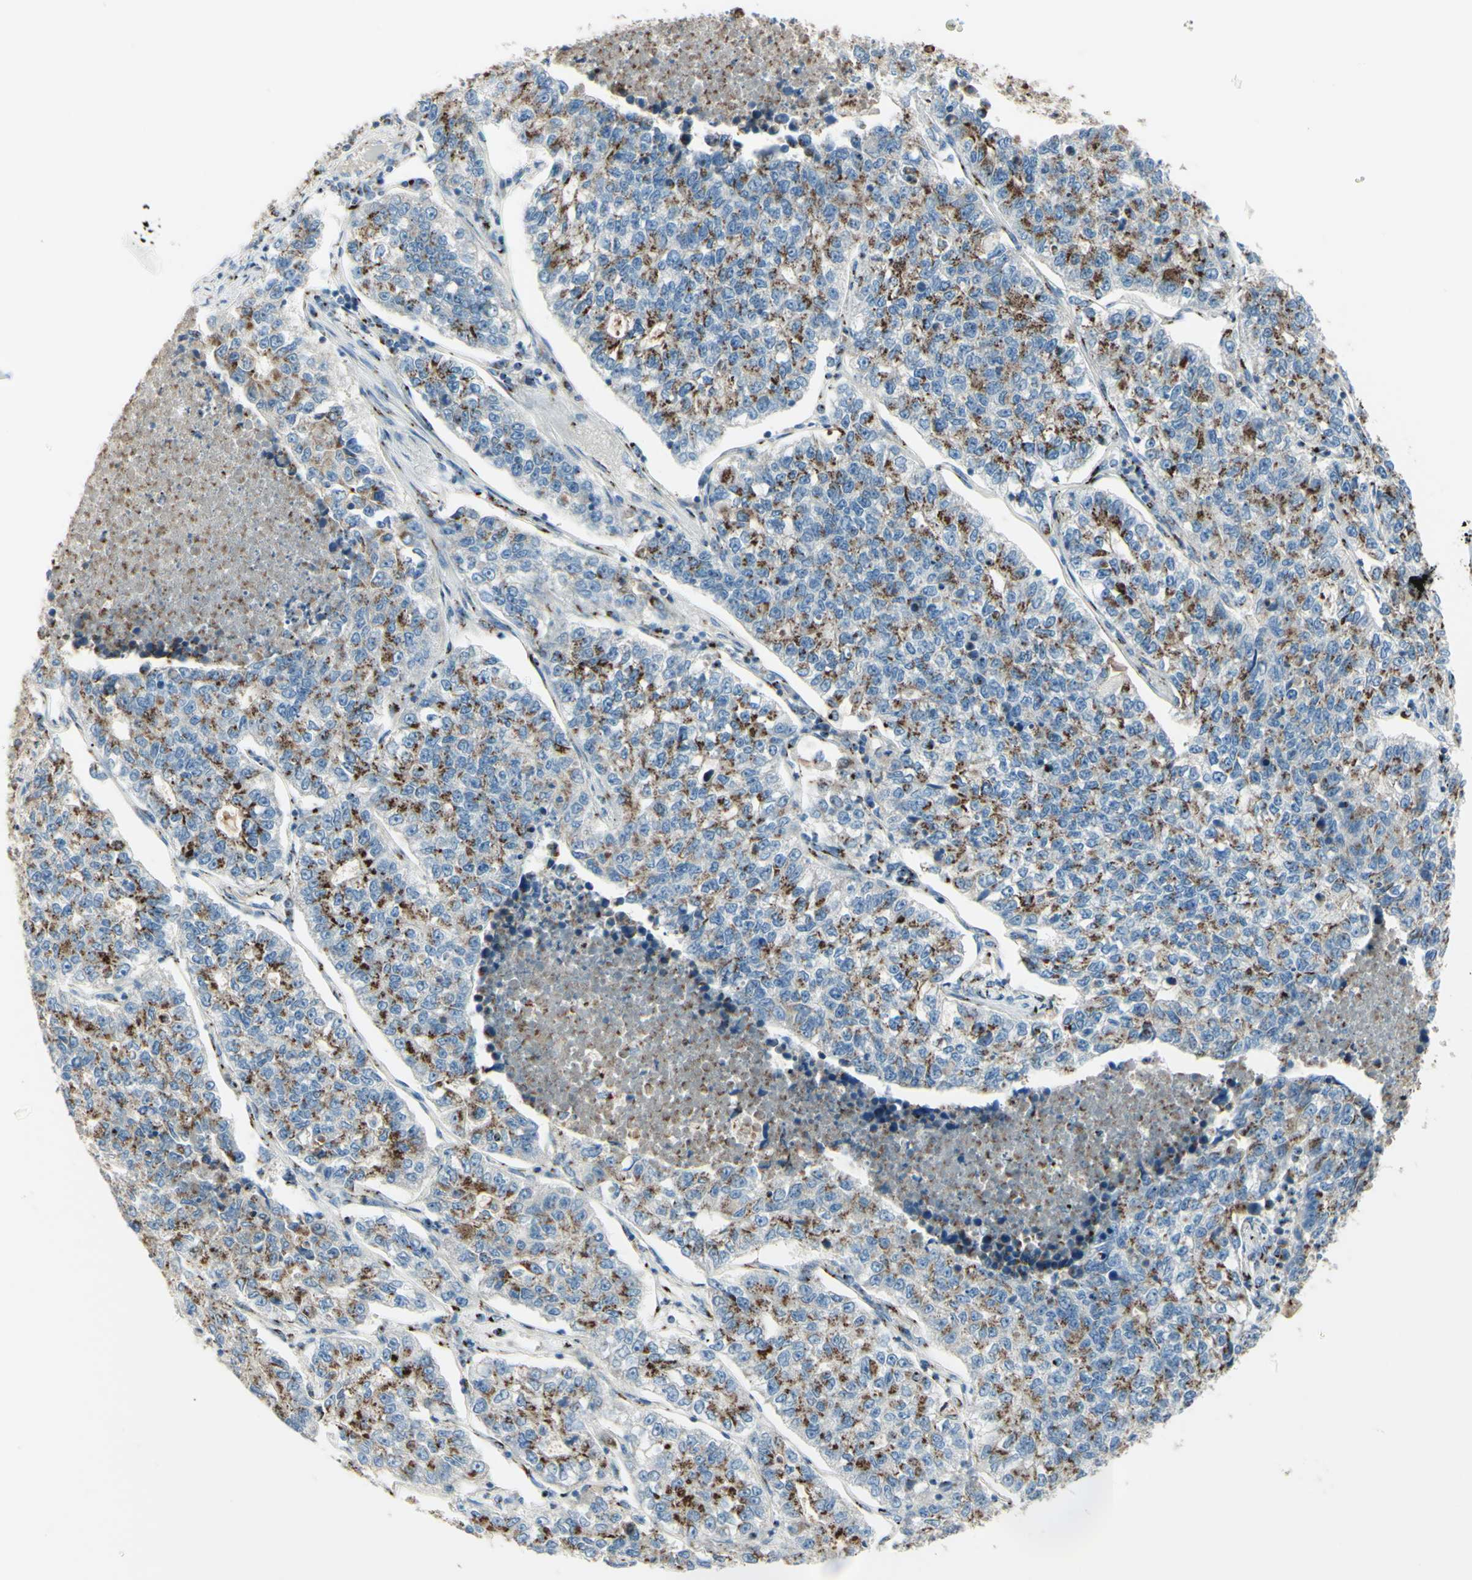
{"staining": {"intensity": "moderate", "quantity": "25%-75%", "location": "cytoplasmic/membranous"}, "tissue": "lung cancer", "cell_type": "Tumor cells", "image_type": "cancer", "snomed": [{"axis": "morphology", "description": "Adenocarcinoma, NOS"}, {"axis": "topography", "description": "Lung"}], "caption": "The immunohistochemical stain shows moderate cytoplasmic/membranous expression in tumor cells of adenocarcinoma (lung) tissue.", "gene": "B4GALT1", "patient": {"sex": "male", "age": 49}}